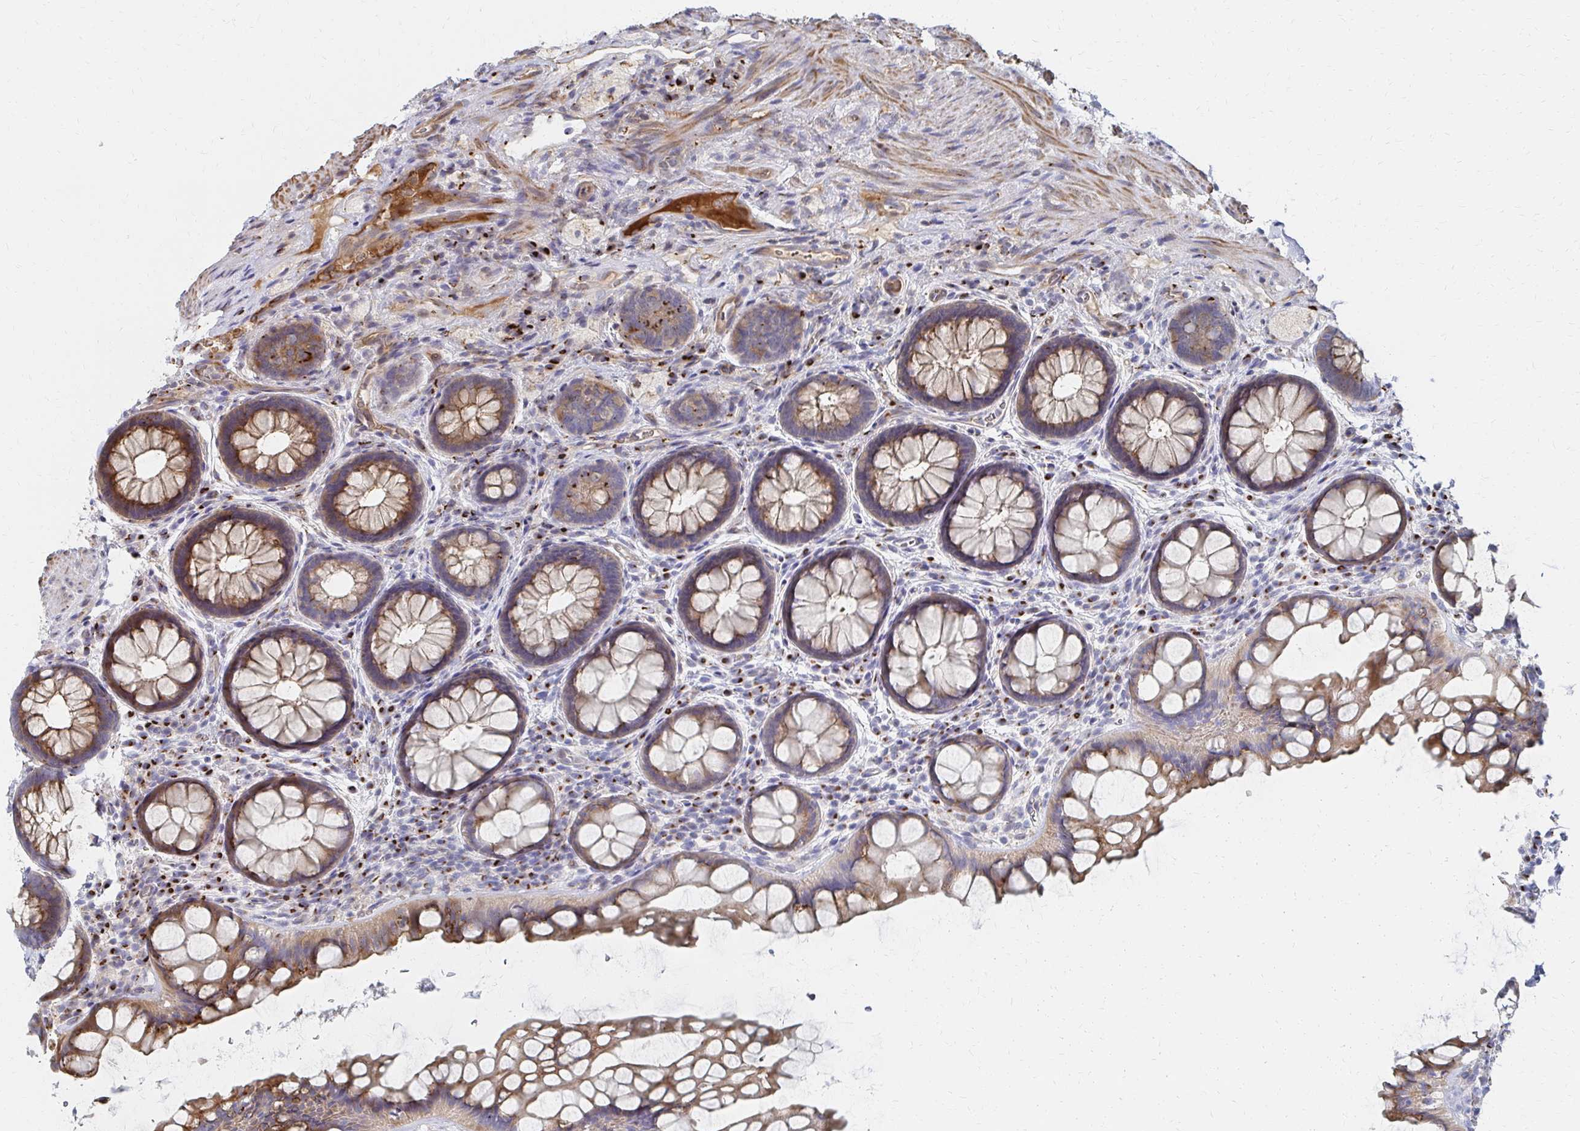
{"staining": {"intensity": "moderate", "quantity": "25%-75%", "location": "cytoplasmic/membranous"}, "tissue": "rectum", "cell_type": "Glandular cells", "image_type": "normal", "snomed": [{"axis": "morphology", "description": "Normal tissue, NOS"}, {"axis": "topography", "description": "Rectum"}], "caption": "This photomicrograph demonstrates IHC staining of normal rectum, with medium moderate cytoplasmic/membranous positivity in approximately 25%-75% of glandular cells.", "gene": "MAN1A1", "patient": {"sex": "female", "age": 69}}